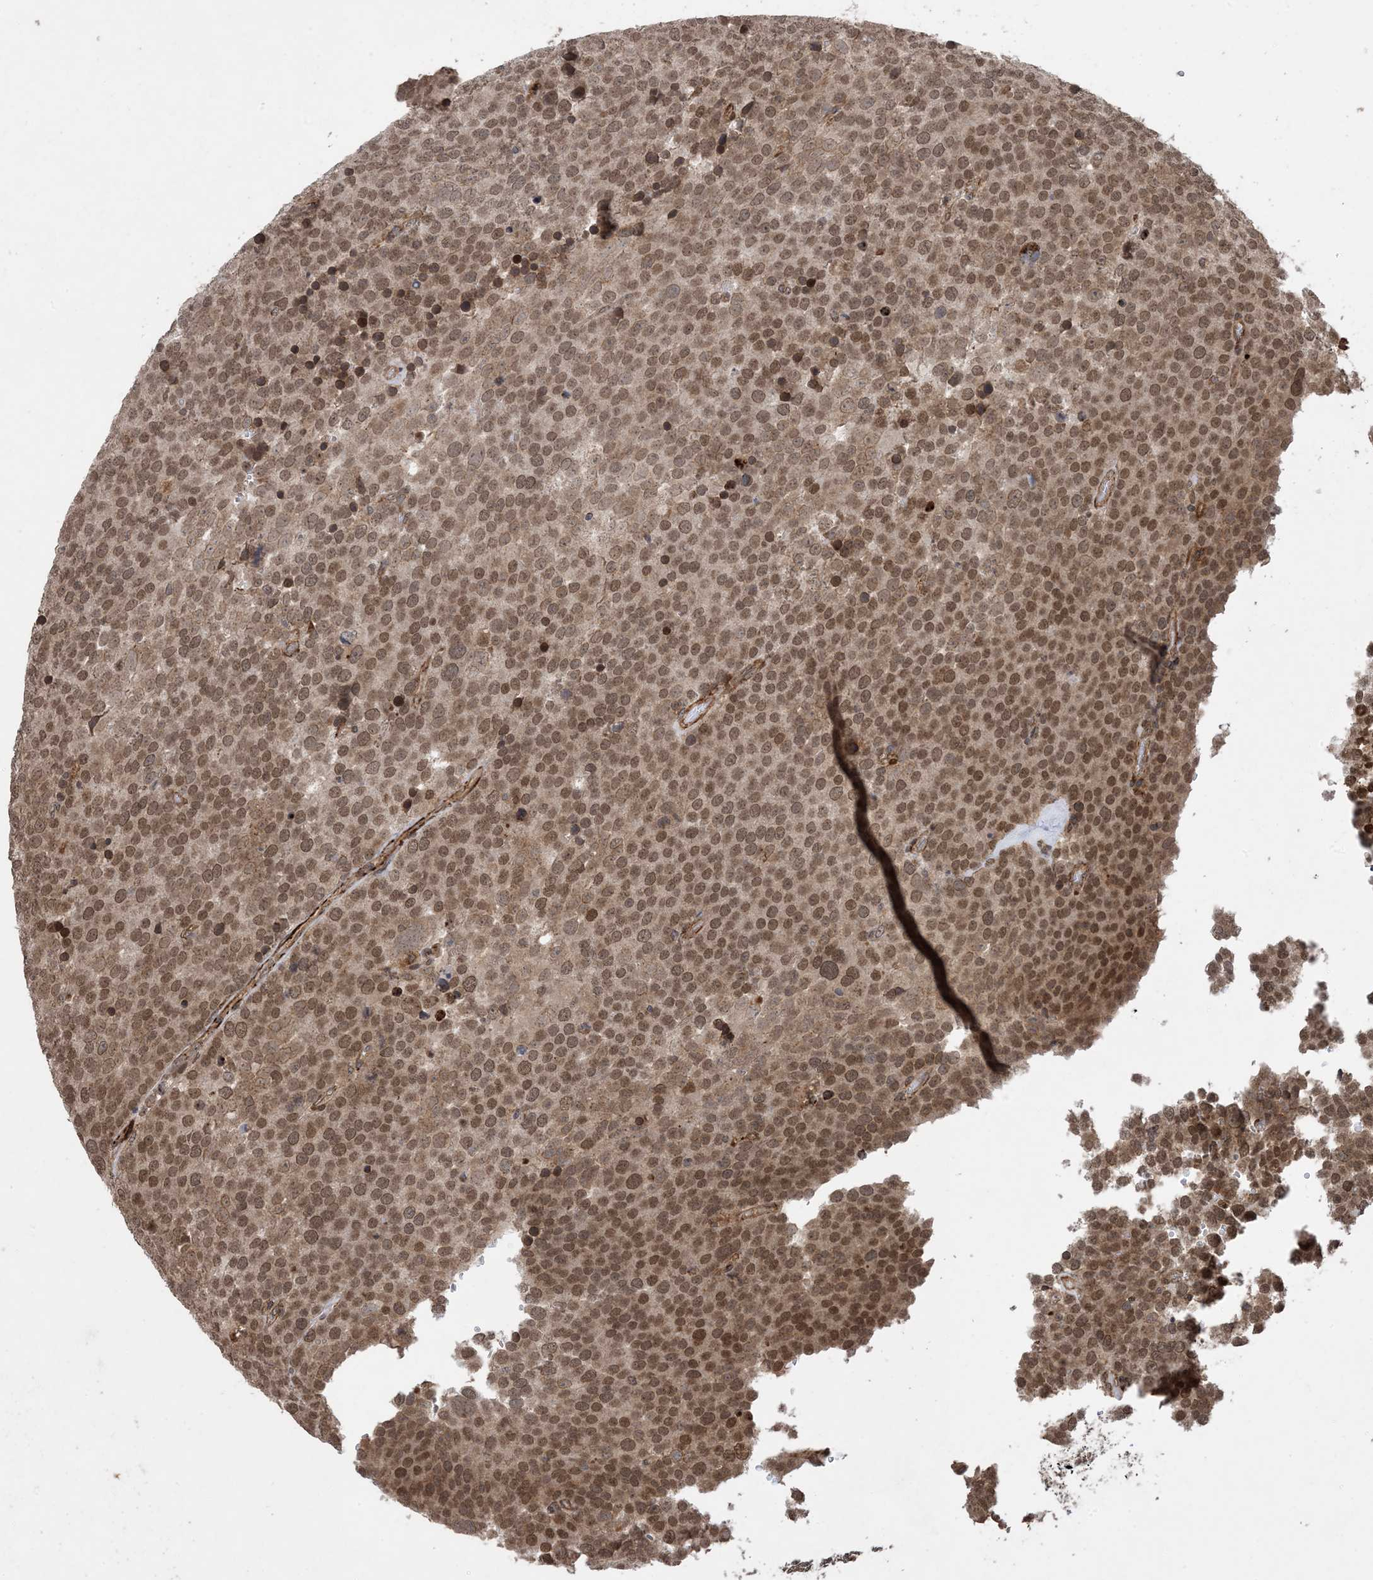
{"staining": {"intensity": "moderate", "quantity": ">75%", "location": "nuclear"}, "tissue": "testis cancer", "cell_type": "Tumor cells", "image_type": "cancer", "snomed": [{"axis": "morphology", "description": "Seminoma, NOS"}, {"axis": "topography", "description": "Testis"}], "caption": "This photomicrograph demonstrates immunohistochemistry (IHC) staining of testis seminoma, with medium moderate nuclear positivity in about >75% of tumor cells.", "gene": "ZNF511", "patient": {"sex": "male", "age": 71}}